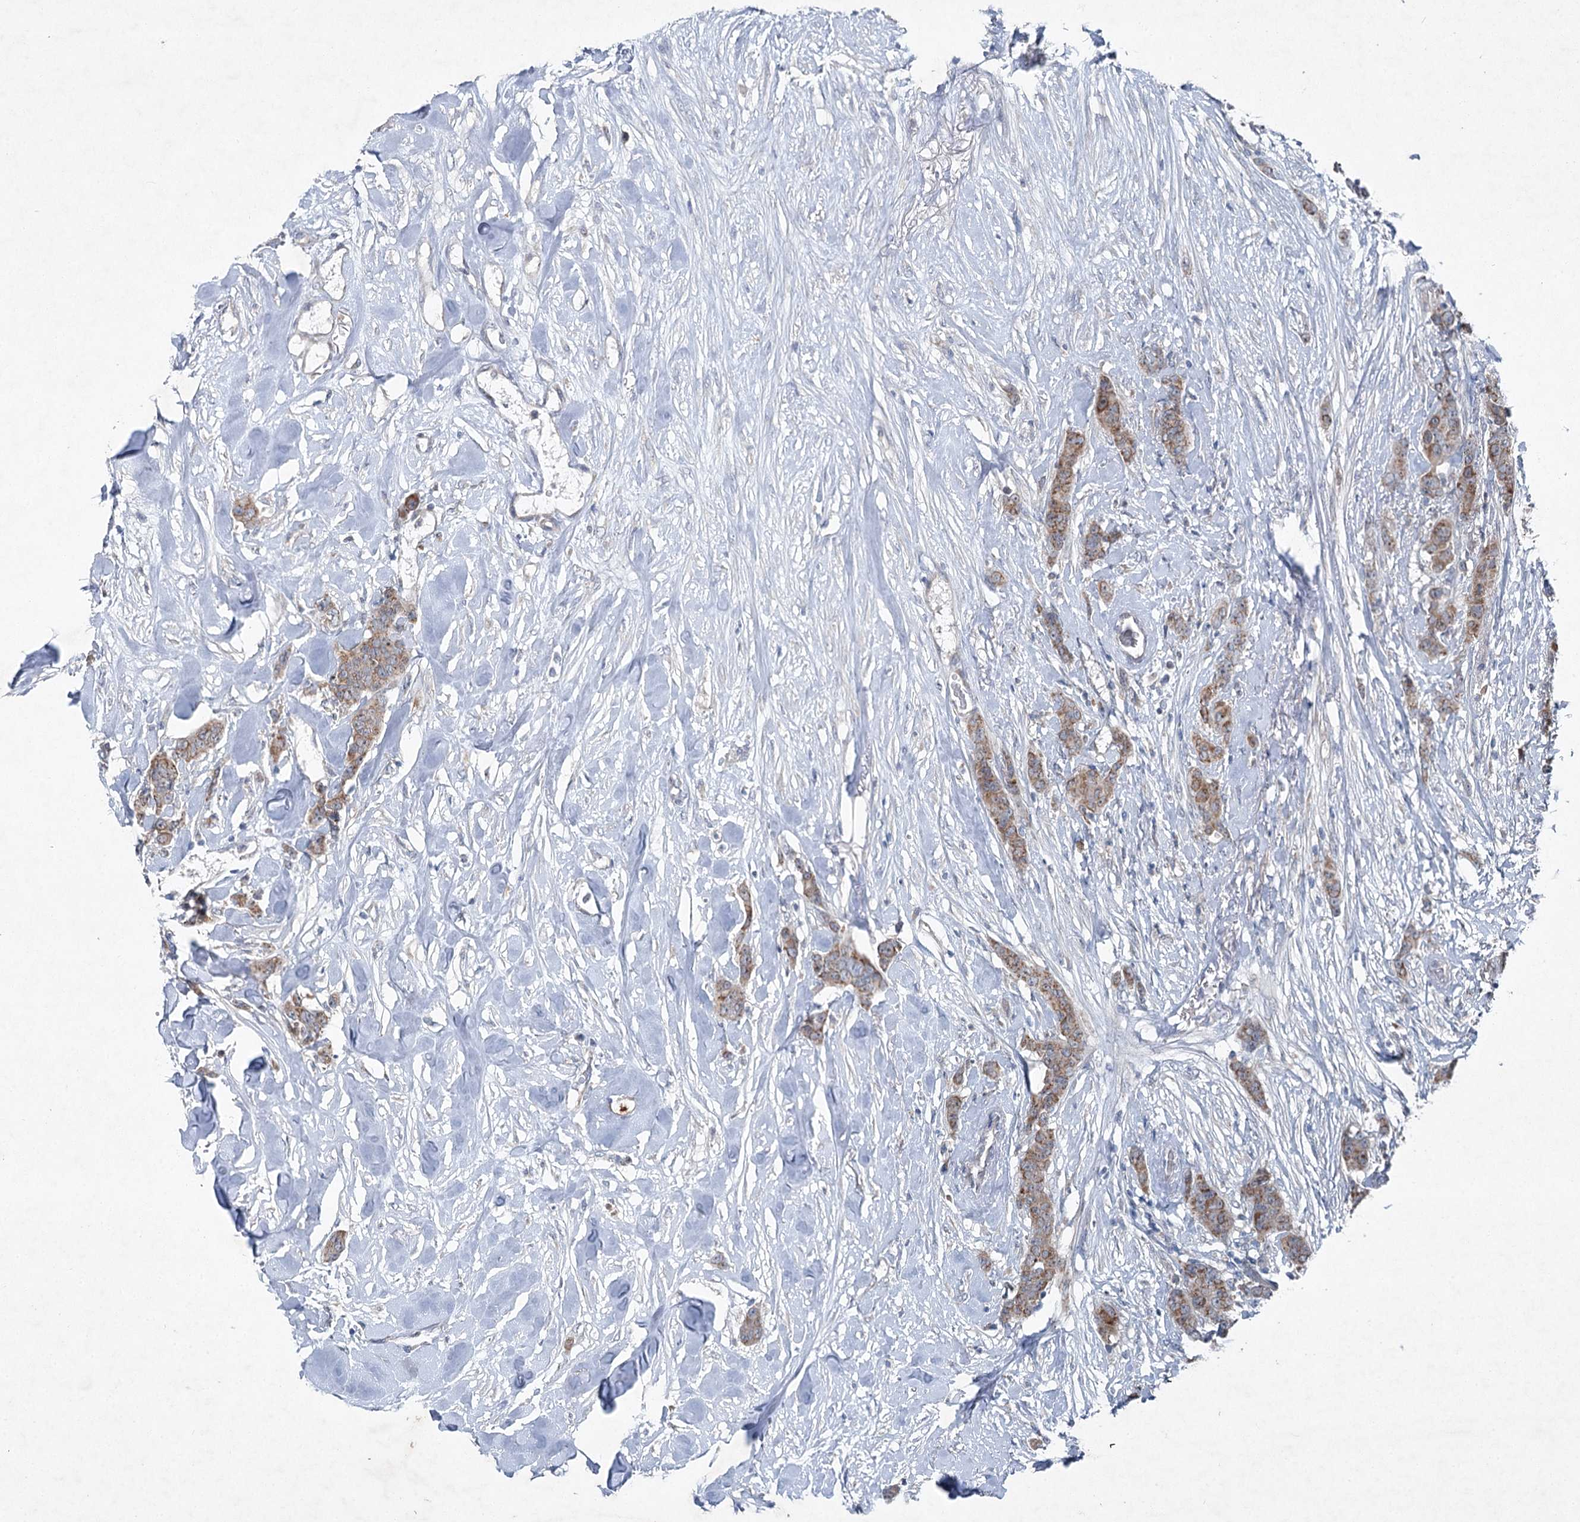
{"staining": {"intensity": "moderate", "quantity": ">75%", "location": "cytoplasmic/membranous"}, "tissue": "breast cancer", "cell_type": "Tumor cells", "image_type": "cancer", "snomed": [{"axis": "morphology", "description": "Duct carcinoma"}, {"axis": "topography", "description": "Breast"}], "caption": "A medium amount of moderate cytoplasmic/membranous expression is present in approximately >75% of tumor cells in intraductal carcinoma (breast) tissue.", "gene": "PLA2G12A", "patient": {"sex": "female", "age": 40}}